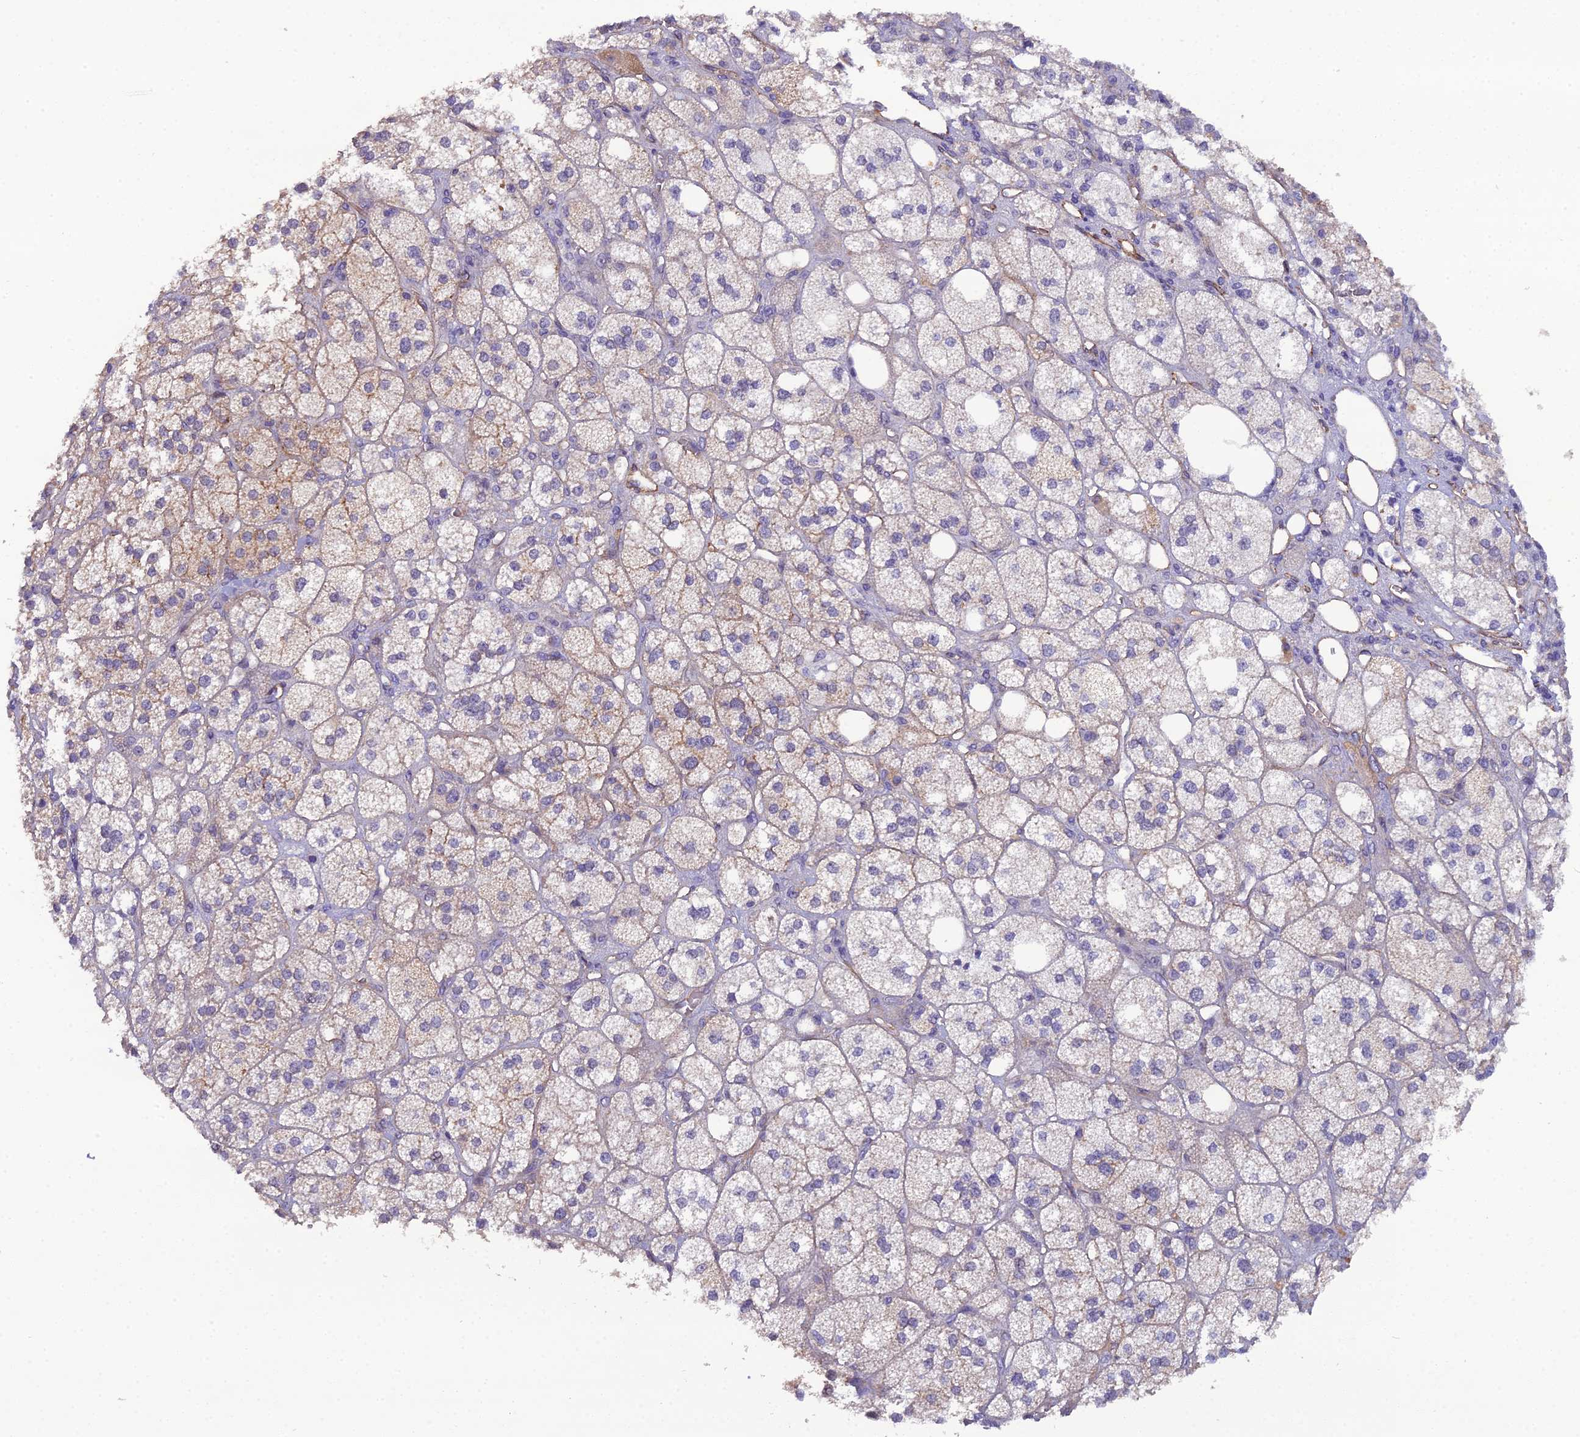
{"staining": {"intensity": "moderate", "quantity": "<25%", "location": "cytoplasmic/membranous"}, "tissue": "adrenal gland", "cell_type": "Glandular cells", "image_type": "normal", "snomed": [{"axis": "morphology", "description": "Normal tissue, NOS"}, {"axis": "topography", "description": "Adrenal gland"}], "caption": "Immunohistochemistry photomicrograph of unremarkable adrenal gland stained for a protein (brown), which reveals low levels of moderate cytoplasmic/membranous staining in approximately <25% of glandular cells.", "gene": "CFAP47", "patient": {"sex": "male", "age": 61}}